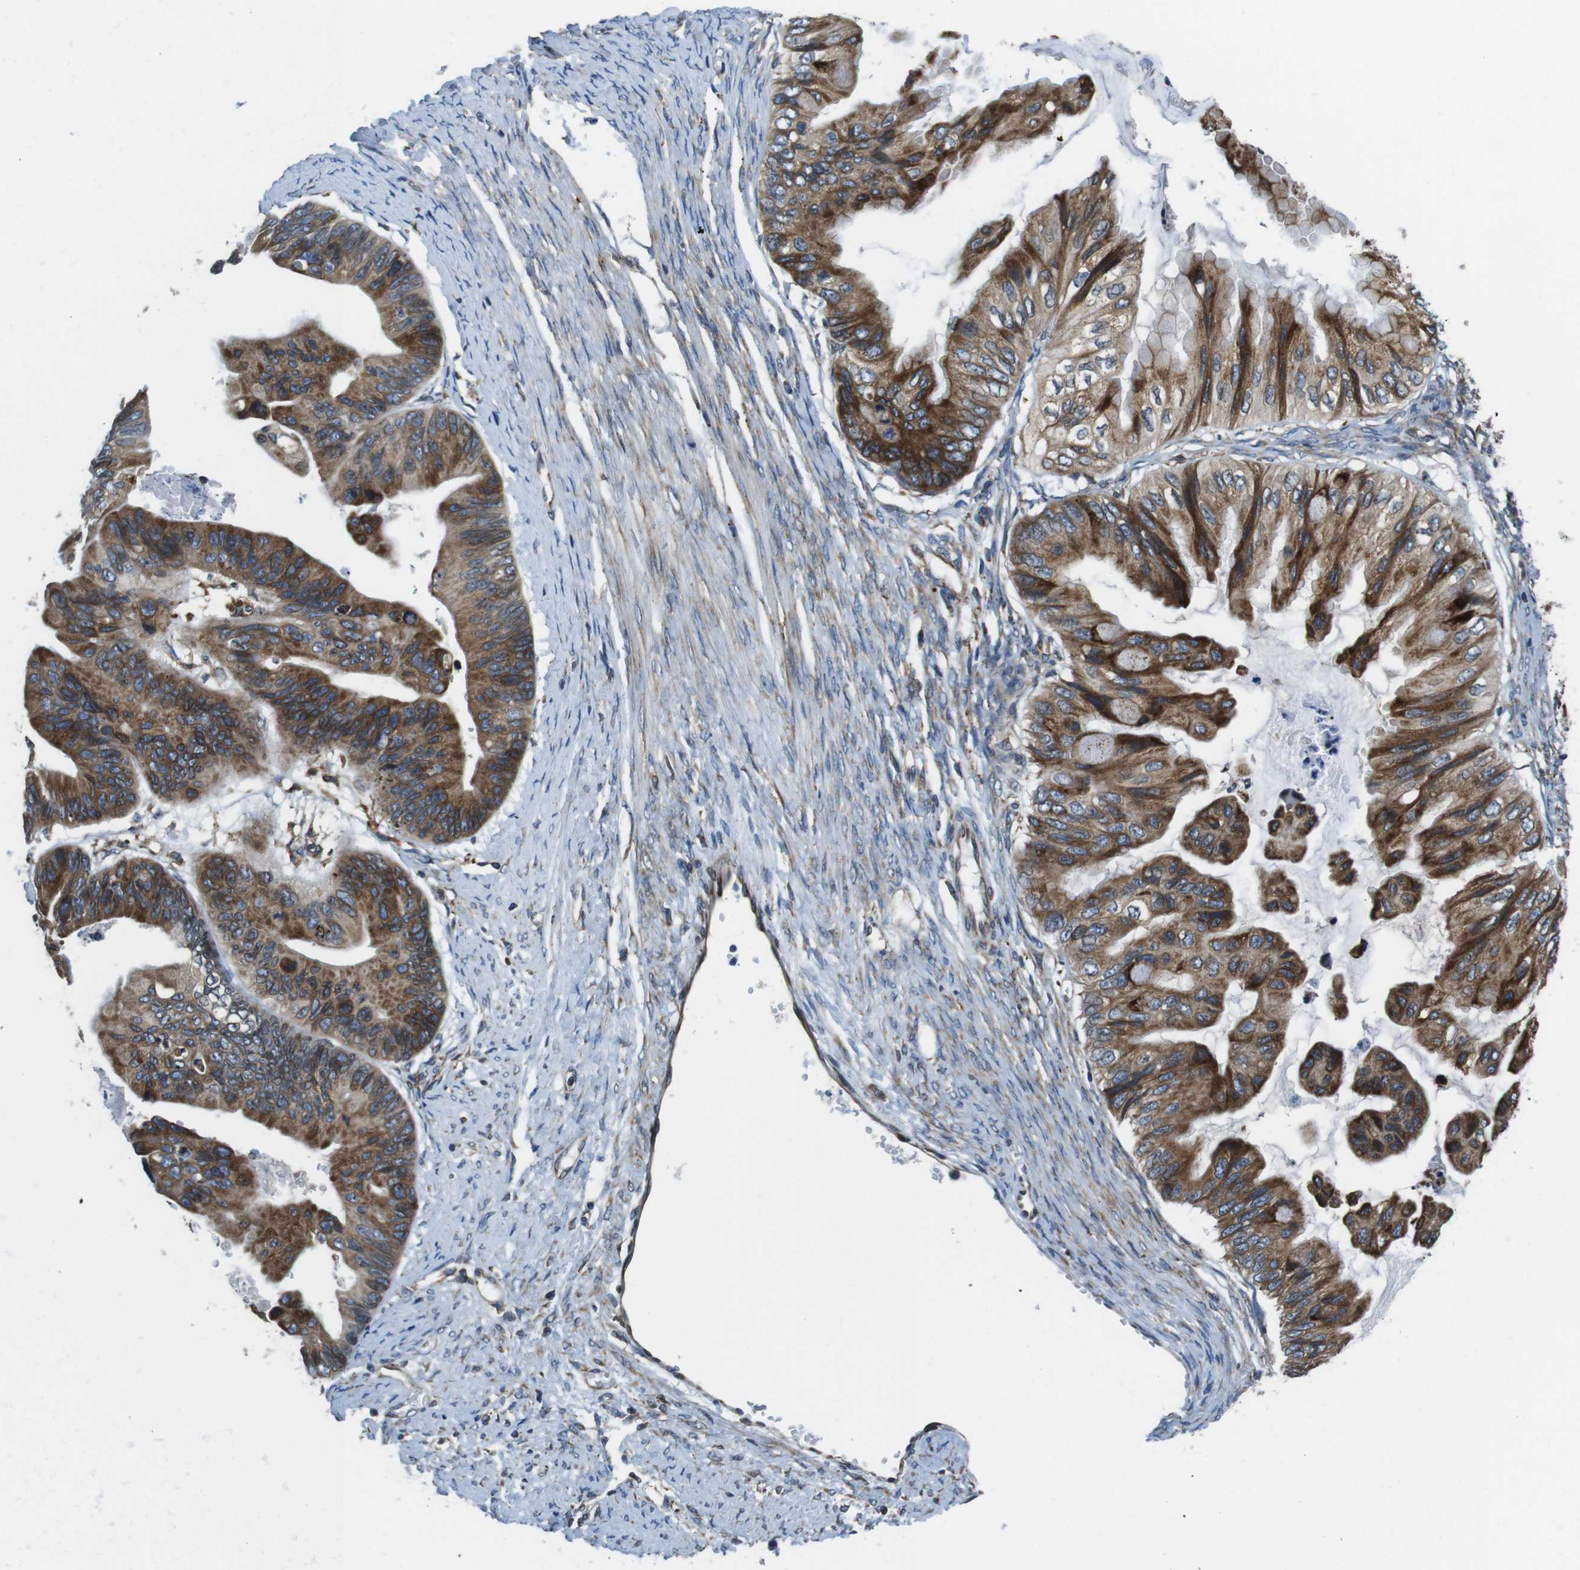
{"staining": {"intensity": "moderate", "quantity": ">75%", "location": "cytoplasmic/membranous"}, "tissue": "ovarian cancer", "cell_type": "Tumor cells", "image_type": "cancer", "snomed": [{"axis": "morphology", "description": "Cystadenocarcinoma, mucinous, NOS"}, {"axis": "topography", "description": "Ovary"}], "caption": "Human ovarian mucinous cystadenocarcinoma stained with a protein marker demonstrates moderate staining in tumor cells.", "gene": "UGGT1", "patient": {"sex": "female", "age": 61}}